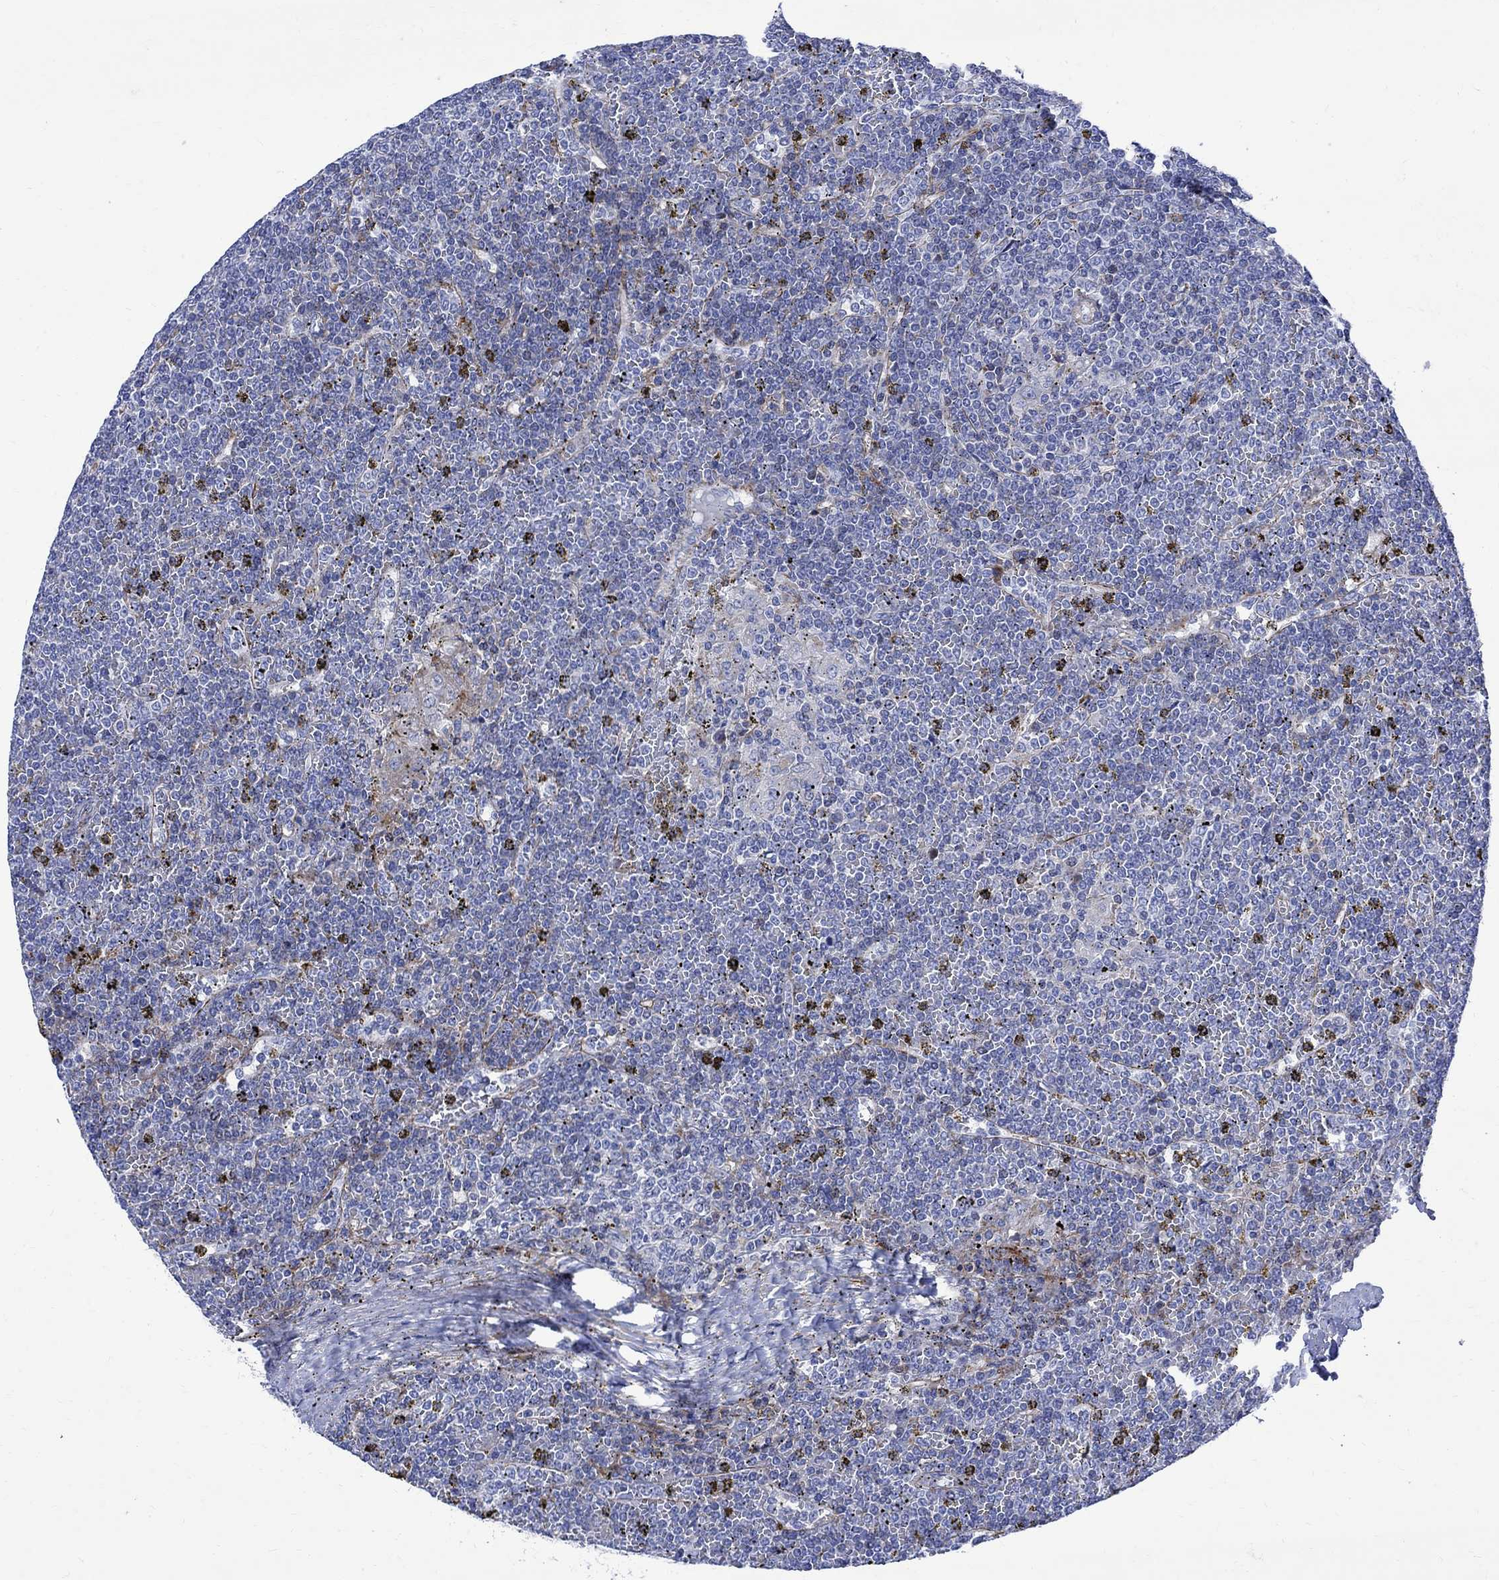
{"staining": {"intensity": "negative", "quantity": "none", "location": "none"}, "tissue": "lymphoma", "cell_type": "Tumor cells", "image_type": "cancer", "snomed": [{"axis": "morphology", "description": "Malignant lymphoma, non-Hodgkin's type, Low grade"}, {"axis": "topography", "description": "Spleen"}], "caption": "High magnification brightfield microscopy of malignant lymphoma, non-Hodgkin's type (low-grade) stained with DAB (3,3'-diaminobenzidine) (brown) and counterstained with hematoxylin (blue): tumor cells show no significant staining.", "gene": "PARVB", "patient": {"sex": "female", "age": 19}}